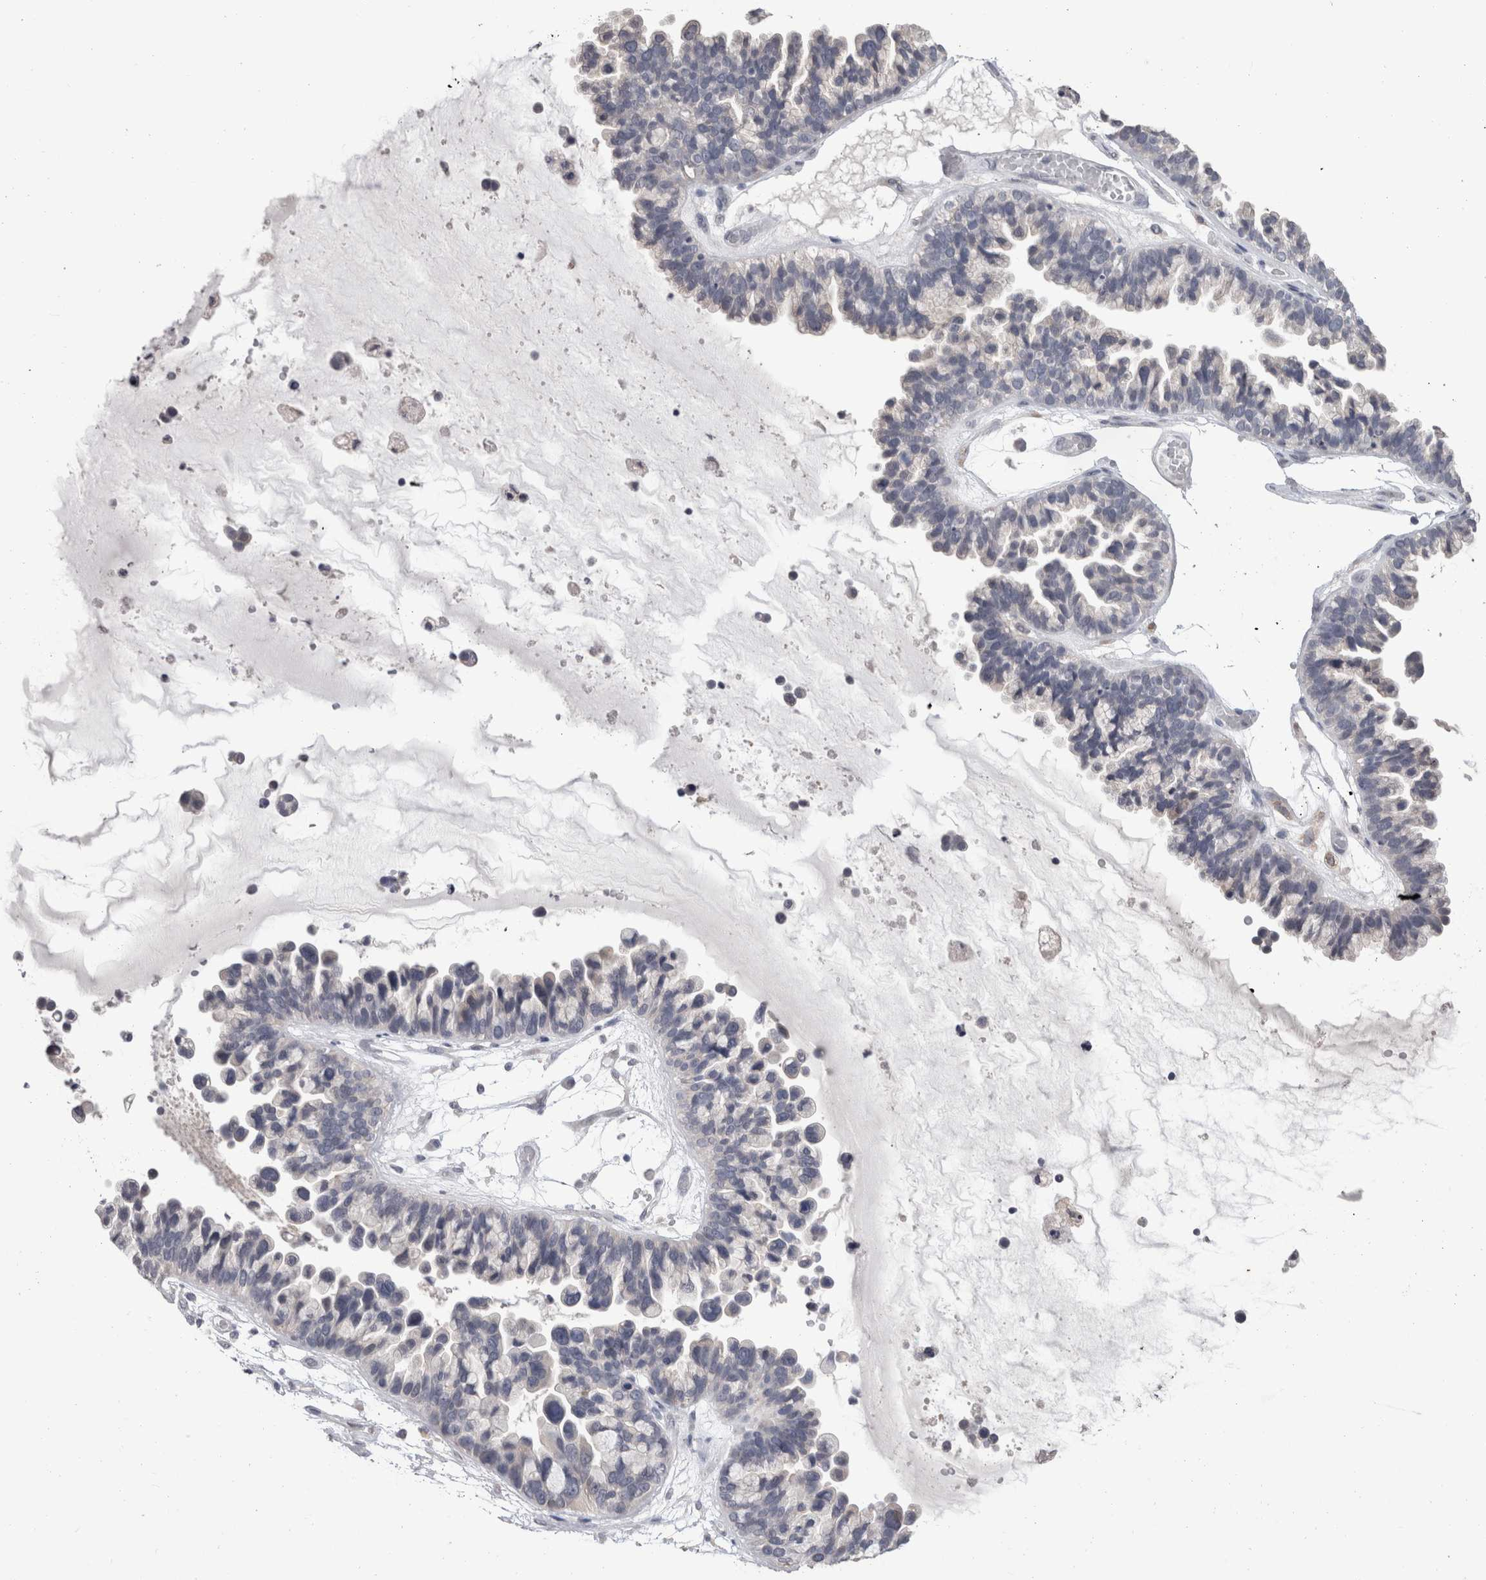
{"staining": {"intensity": "negative", "quantity": "none", "location": "none"}, "tissue": "ovarian cancer", "cell_type": "Tumor cells", "image_type": "cancer", "snomed": [{"axis": "morphology", "description": "Cystadenocarcinoma, serous, NOS"}, {"axis": "topography", "description": "Ovary"}], "caption": "Tumor cells show no significant staining in ovarian serous cystadenocarcinoma.", "gene": "FHOD3", "patient": {"sex": "female", "age": 56}}